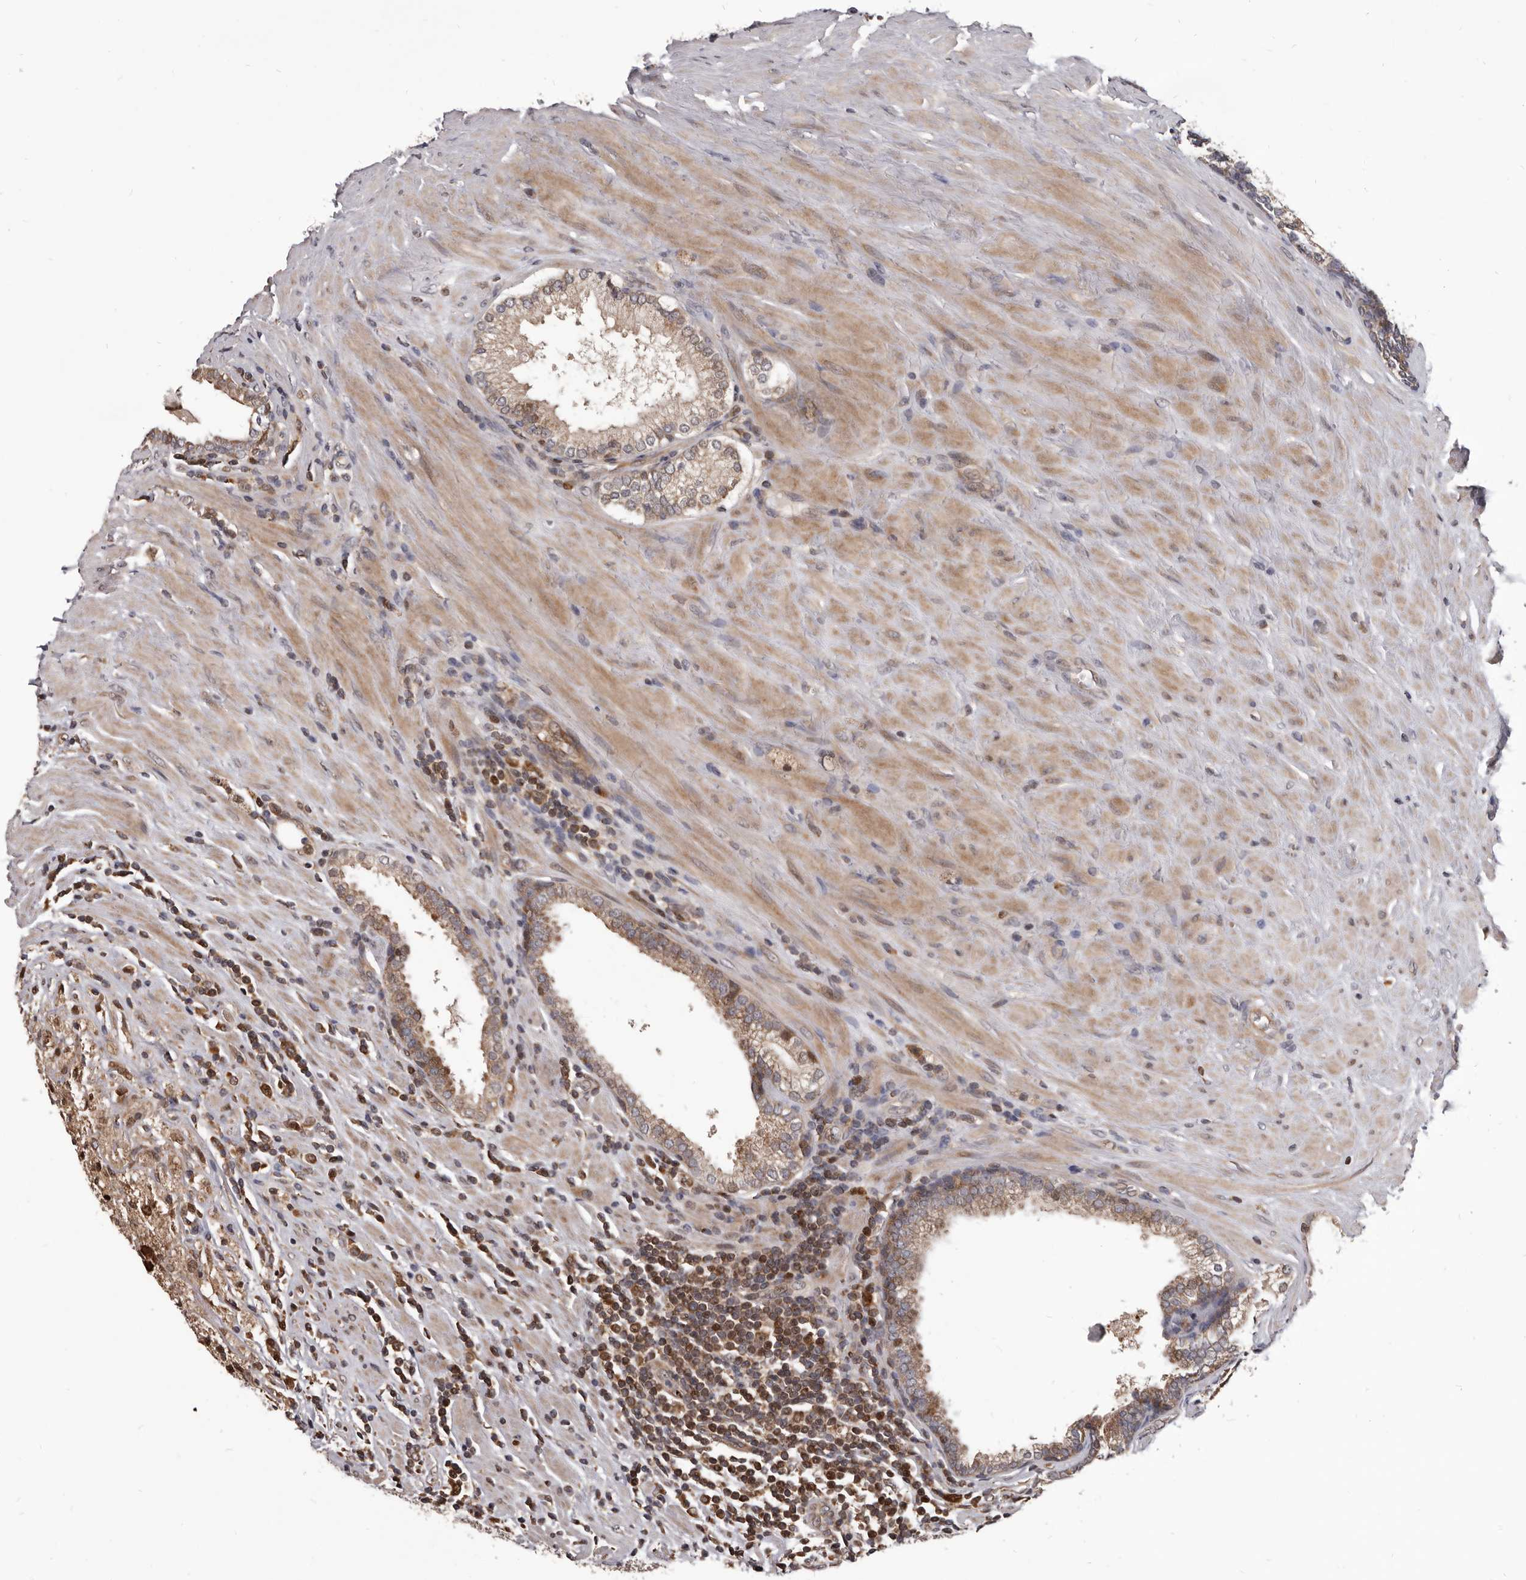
{"staining": {"intensity": "moderate", "quantity": "25%-75%", "location": "cytoplasmic/membranous"}, "tissue": "prostate cancer", "cell_type": "Tumor cells", "image_type": "cancer", "snomed": [{"axis": "morphology", "description": "Adenocarcinoma, High grade"}, {"axis": "topography", "description": "Prostate"}], "caption": "Protein expression analysis of prostate cancer (high-grade adenocarcinoma) exhibits moderate cytoplasmic/membranous staining in approximately 25%-75% of tumor cells. (Stains: DAB (3,3'-diaminobenzidine) in brown, nuclei in blue, Microscopy: brightfield microscopy at high magnification).", "gene": "MAP3K14", "patient": {"sex": "male", "age": 73}}